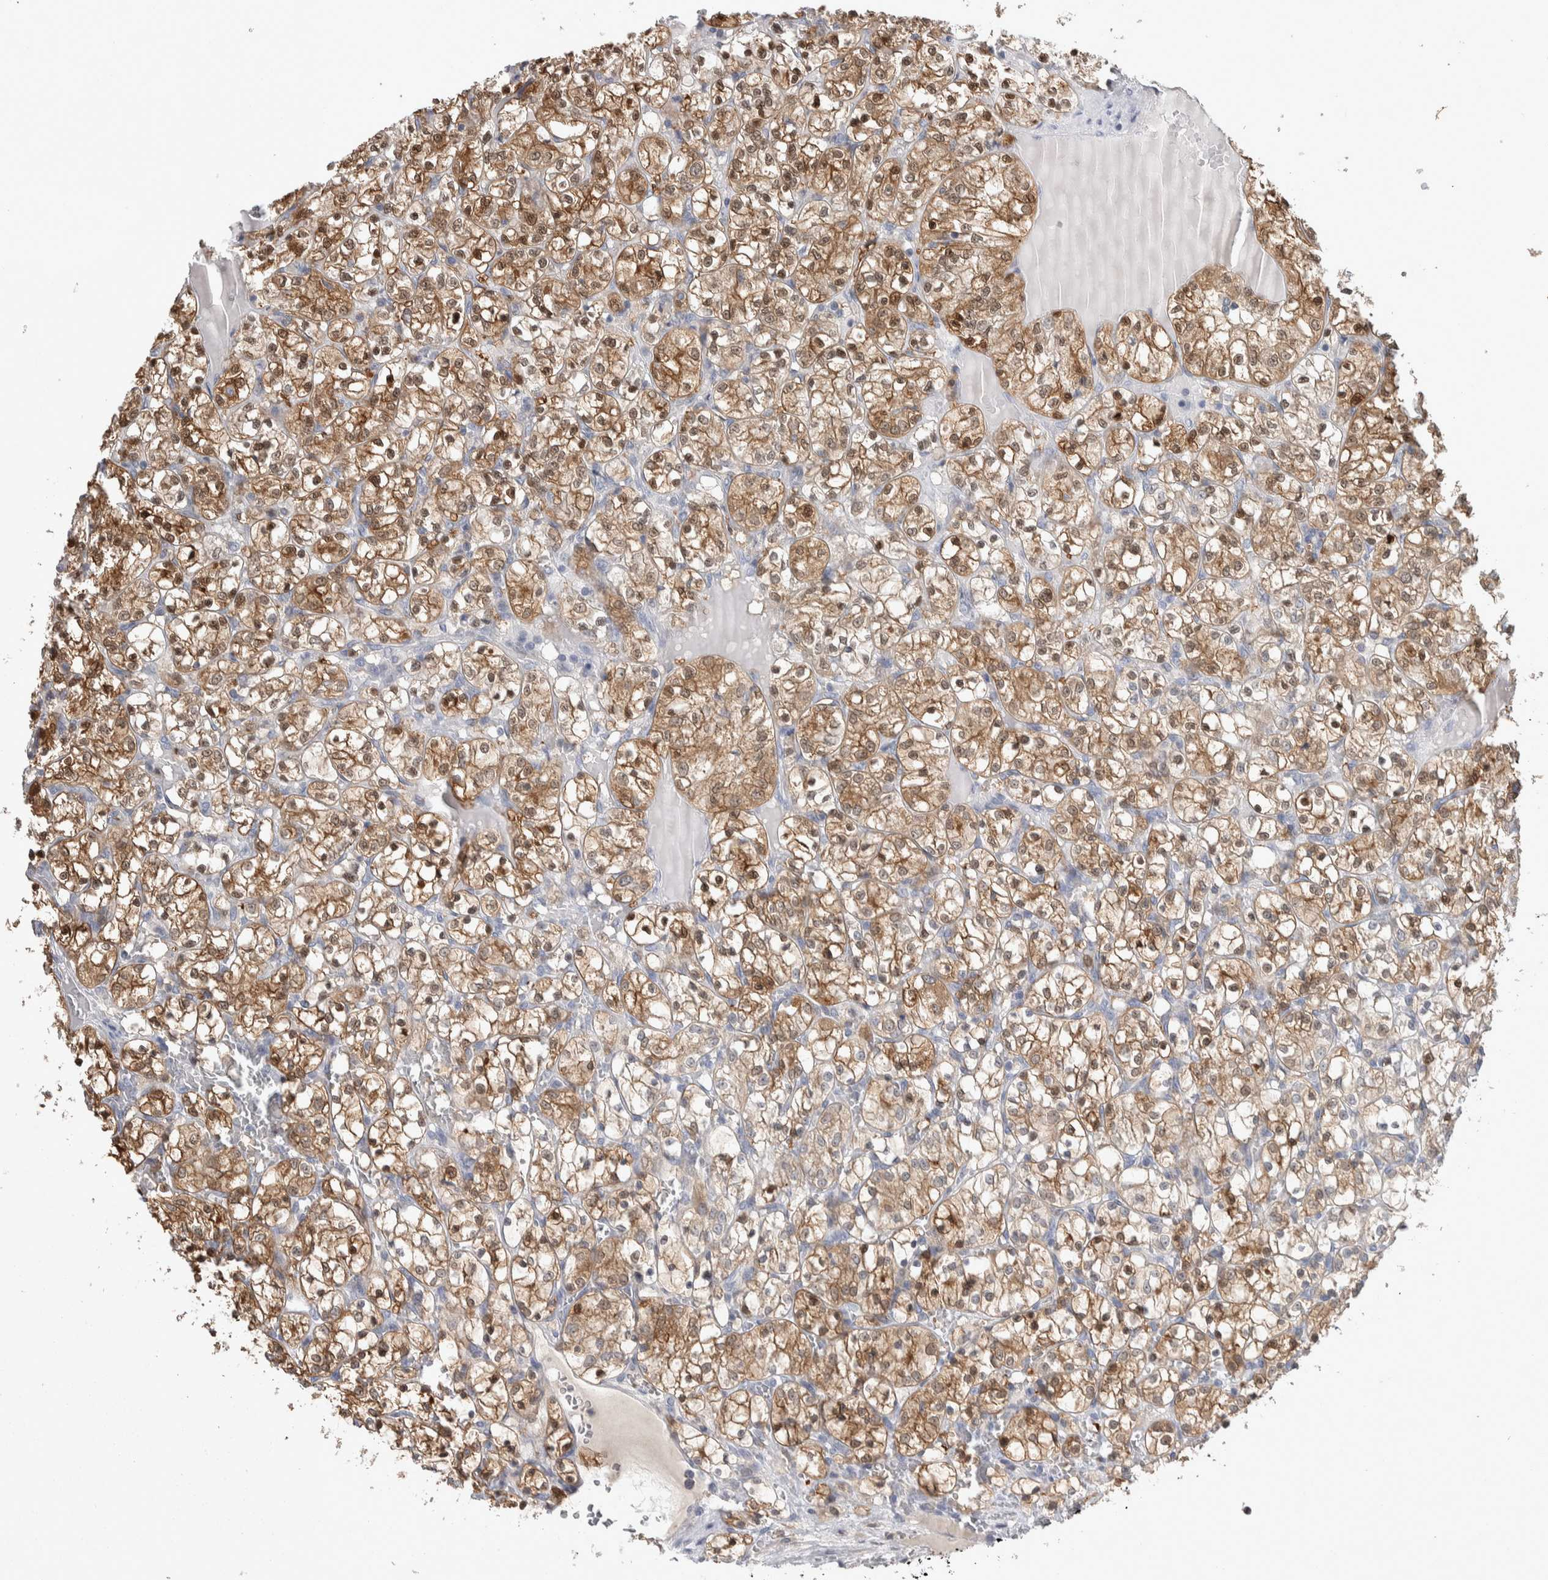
{"staining": {"intensity": "moderate", "quantity": ">75%", "location": "cytoplasmic/membranous,nuclear"}, "tissue": "renal cancer", "cell_type": "Tumor cells", "image_type": "cancer", "snomed": [{"axis": "morphology", "description": "Adenocarcinoma, NOS"}, {"axis": "topography", "description": "Kidney"}], "caption": "Brown immunohistochemical staining in human renal adenocarcinoma demonstrates moderate cytoplasmic/membranous and nuclear expression in approximately >75% of tumor cells. The protein of interest is stained brown, and the nuclei are stained in blue (DAB IHC with brightfield microscopy, high magnification).", "gene": "HTATIP2", "patient": {"sex": "female", "age": 69}}